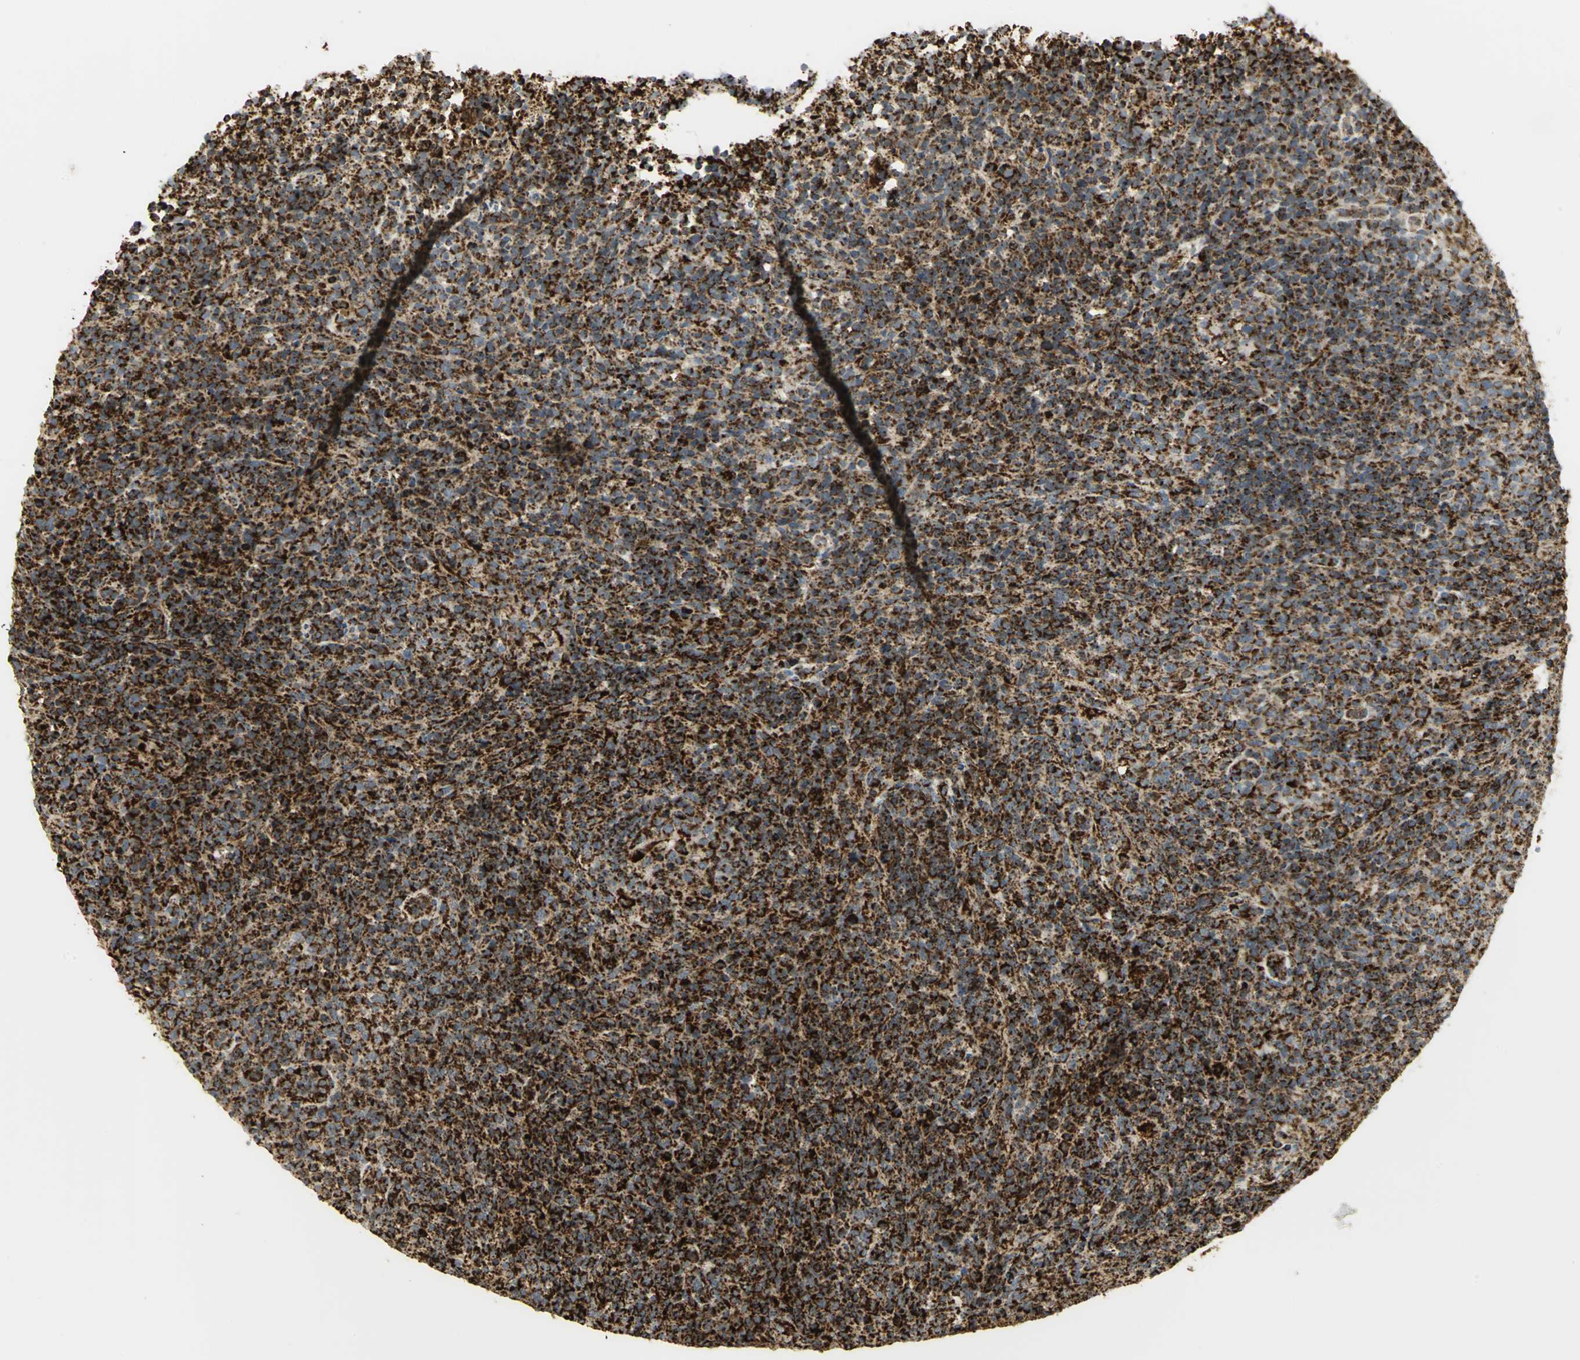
{"staining": {"intensity": "strong", "quantity": ">75%", "location": "cytoplasmic/membranous"}, "tissue": "lymphoma", "cell_type": "Tumor cells", "image_type": "cancer", "snomed": [{"axis": "morphology", "description": "Malignant lymphoma, non-Hodgkin's type, High grade"}, {"axis": "topography", "description": "Lymph node"}], "caption": "A micrograph showing strong cytoplasmic/membranous positivity in approximately >75% of tumor cells in high-grade malignant lymphoma, non-Hodgkin's type, as visualized by brown immunohistochemical staining.", "gene": "VDAC1", "patient": {"sex": "female", "age": 76}}